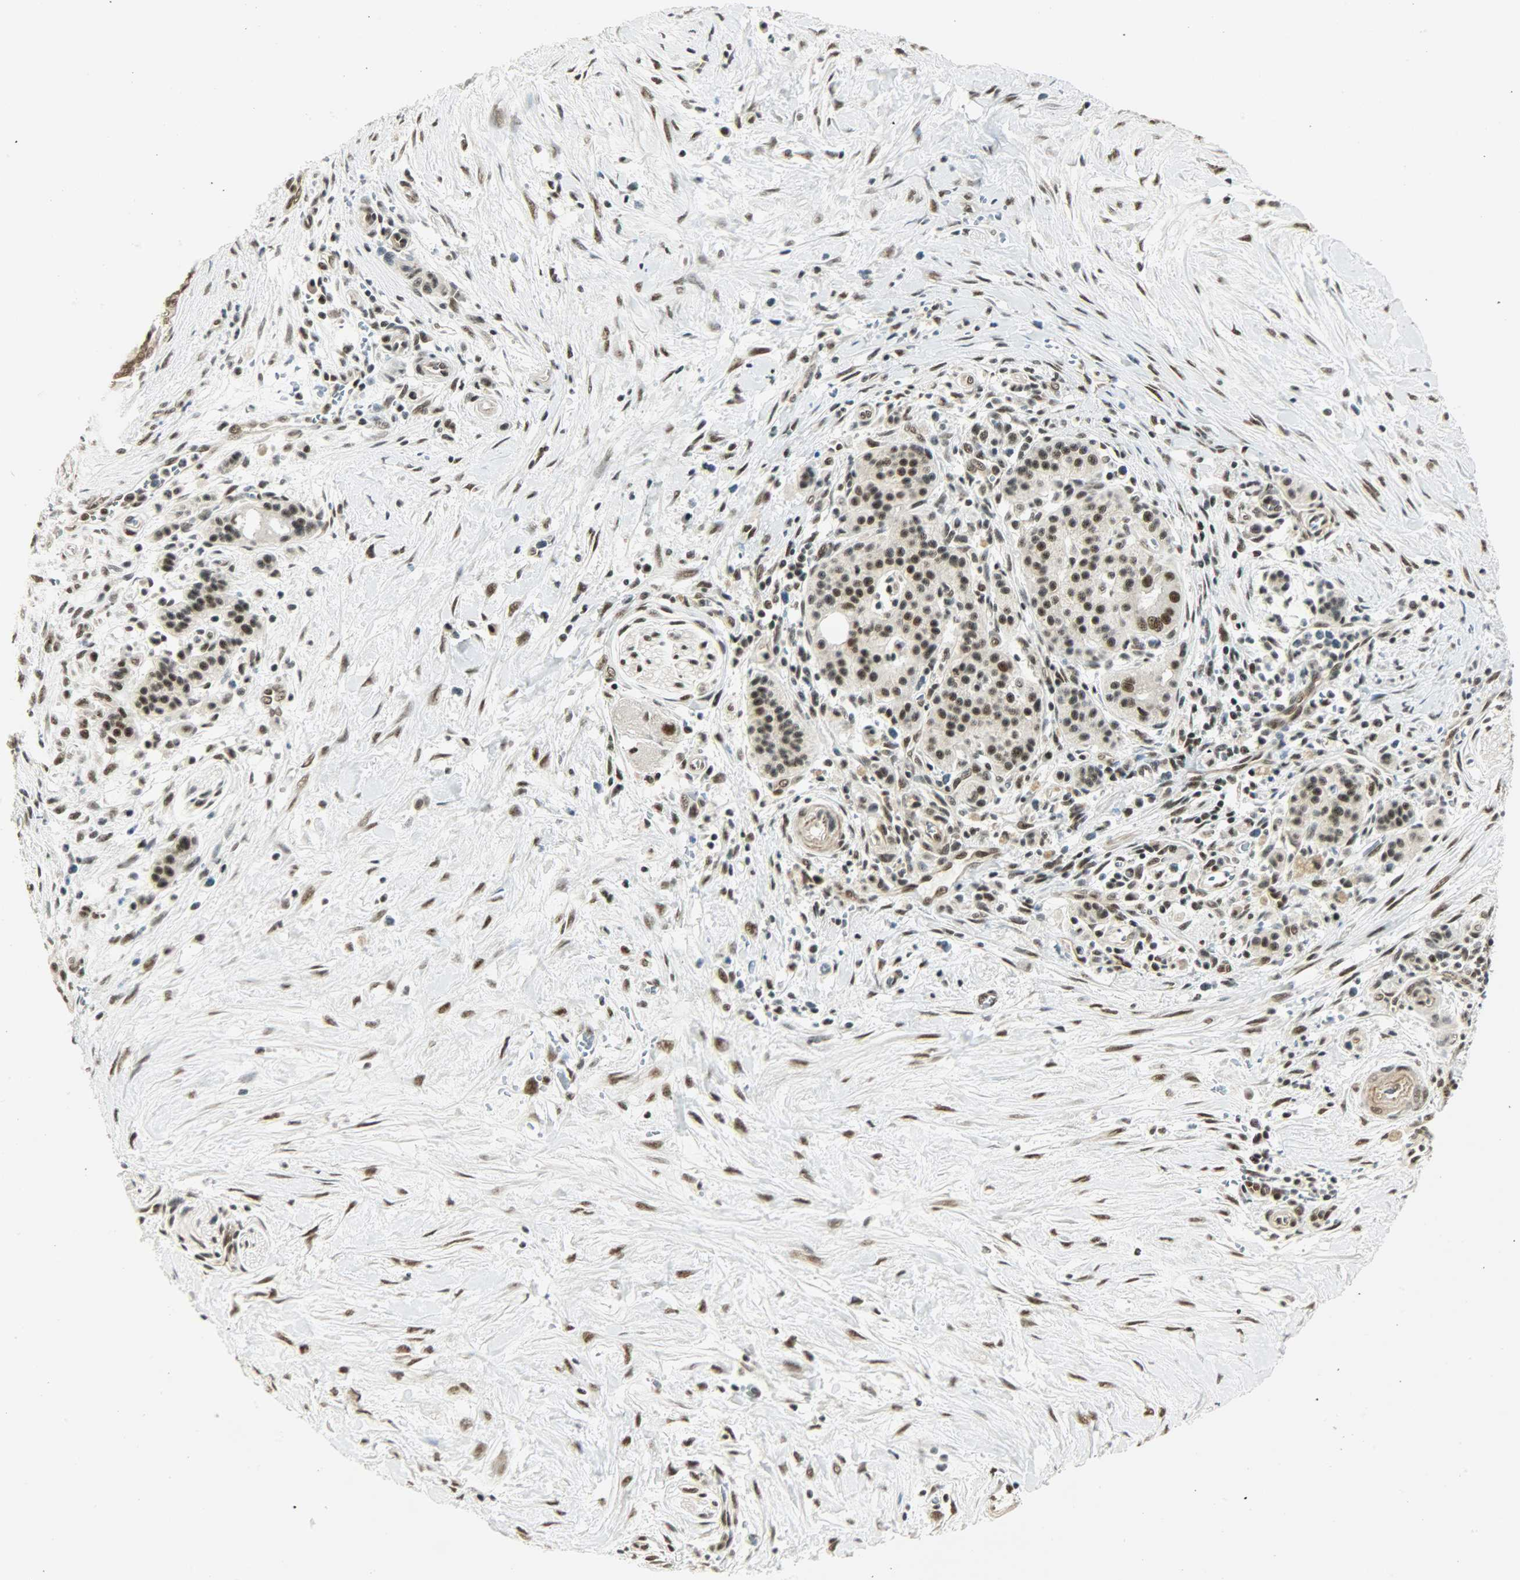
{"staining": {"intensity": "strong", "quantity": ">75%", "location": "nuclear"}, "tissue": "pancreatic cancer", "cell_type": "Tumor cells", "image_type": "cancer", "snomed": [{"axis": "morphology", "description": "Adenocarcinoma, NOS"}, {"axis": "topography", "description": "Pancreas"}], "caption": "Adenocarcinoma (pancreatic) stained for a protein (brown) reveals strong nuclear positive expression in approximately >75% of tumor cells.", "gene": "SUGP1", "patient": {"sex": "male", "age": 59}}